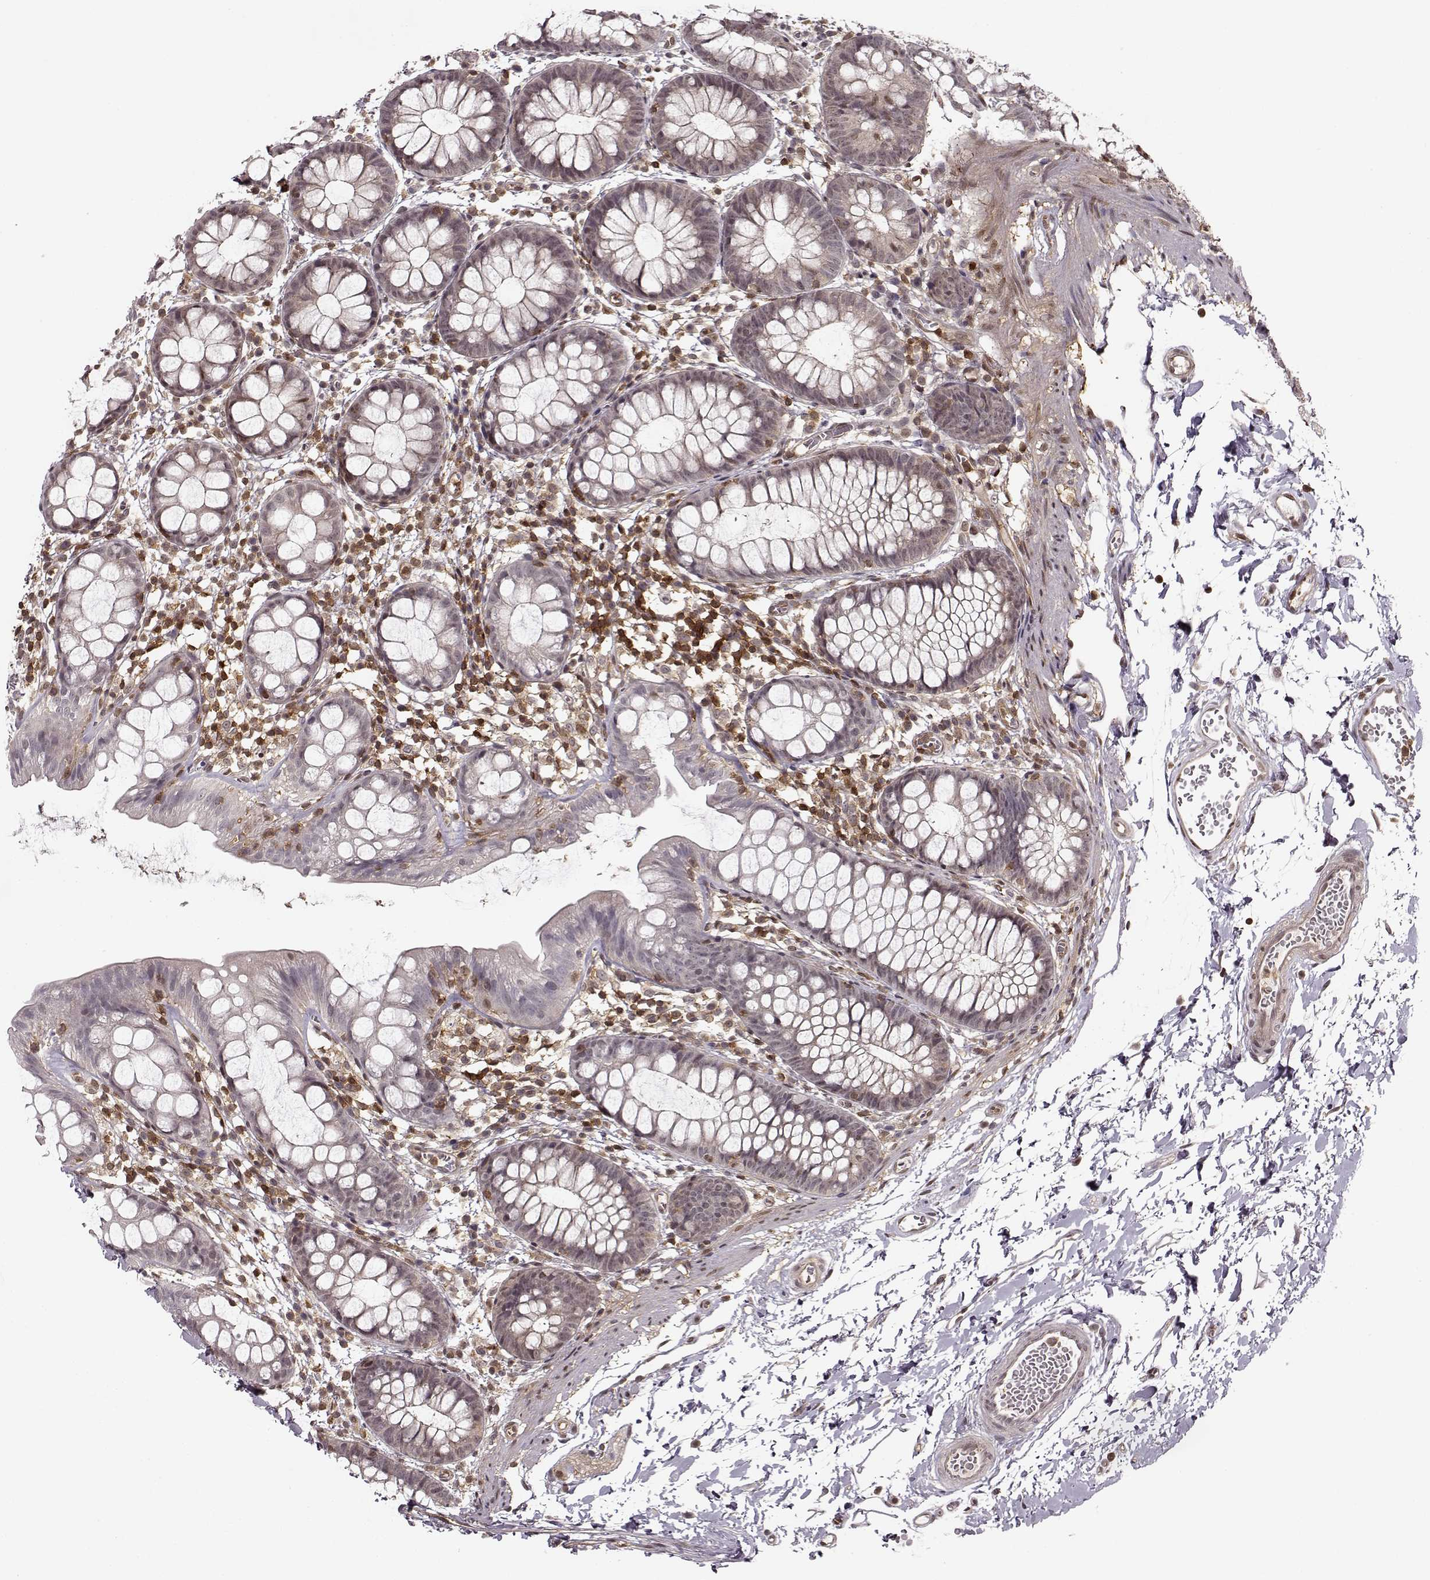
{"staining": {"intensity": "negative", "quantity": "none", "location": "none"}, "tissue": "rectum", "cell_type": "Glandular cells", "image_type": "normal", "snomed": [{"axis": "morphology", "description": "Normal tissue, NOS"}, {"axis": "topography", "description": "Rectum"}], "caption": "IHC micrograph of unremarkable human rectum stained for a protein (brown), which reveals no expression in glandular cells.", "gene": "MFSD1", "patient": {"sex": "male", "age": 57}}